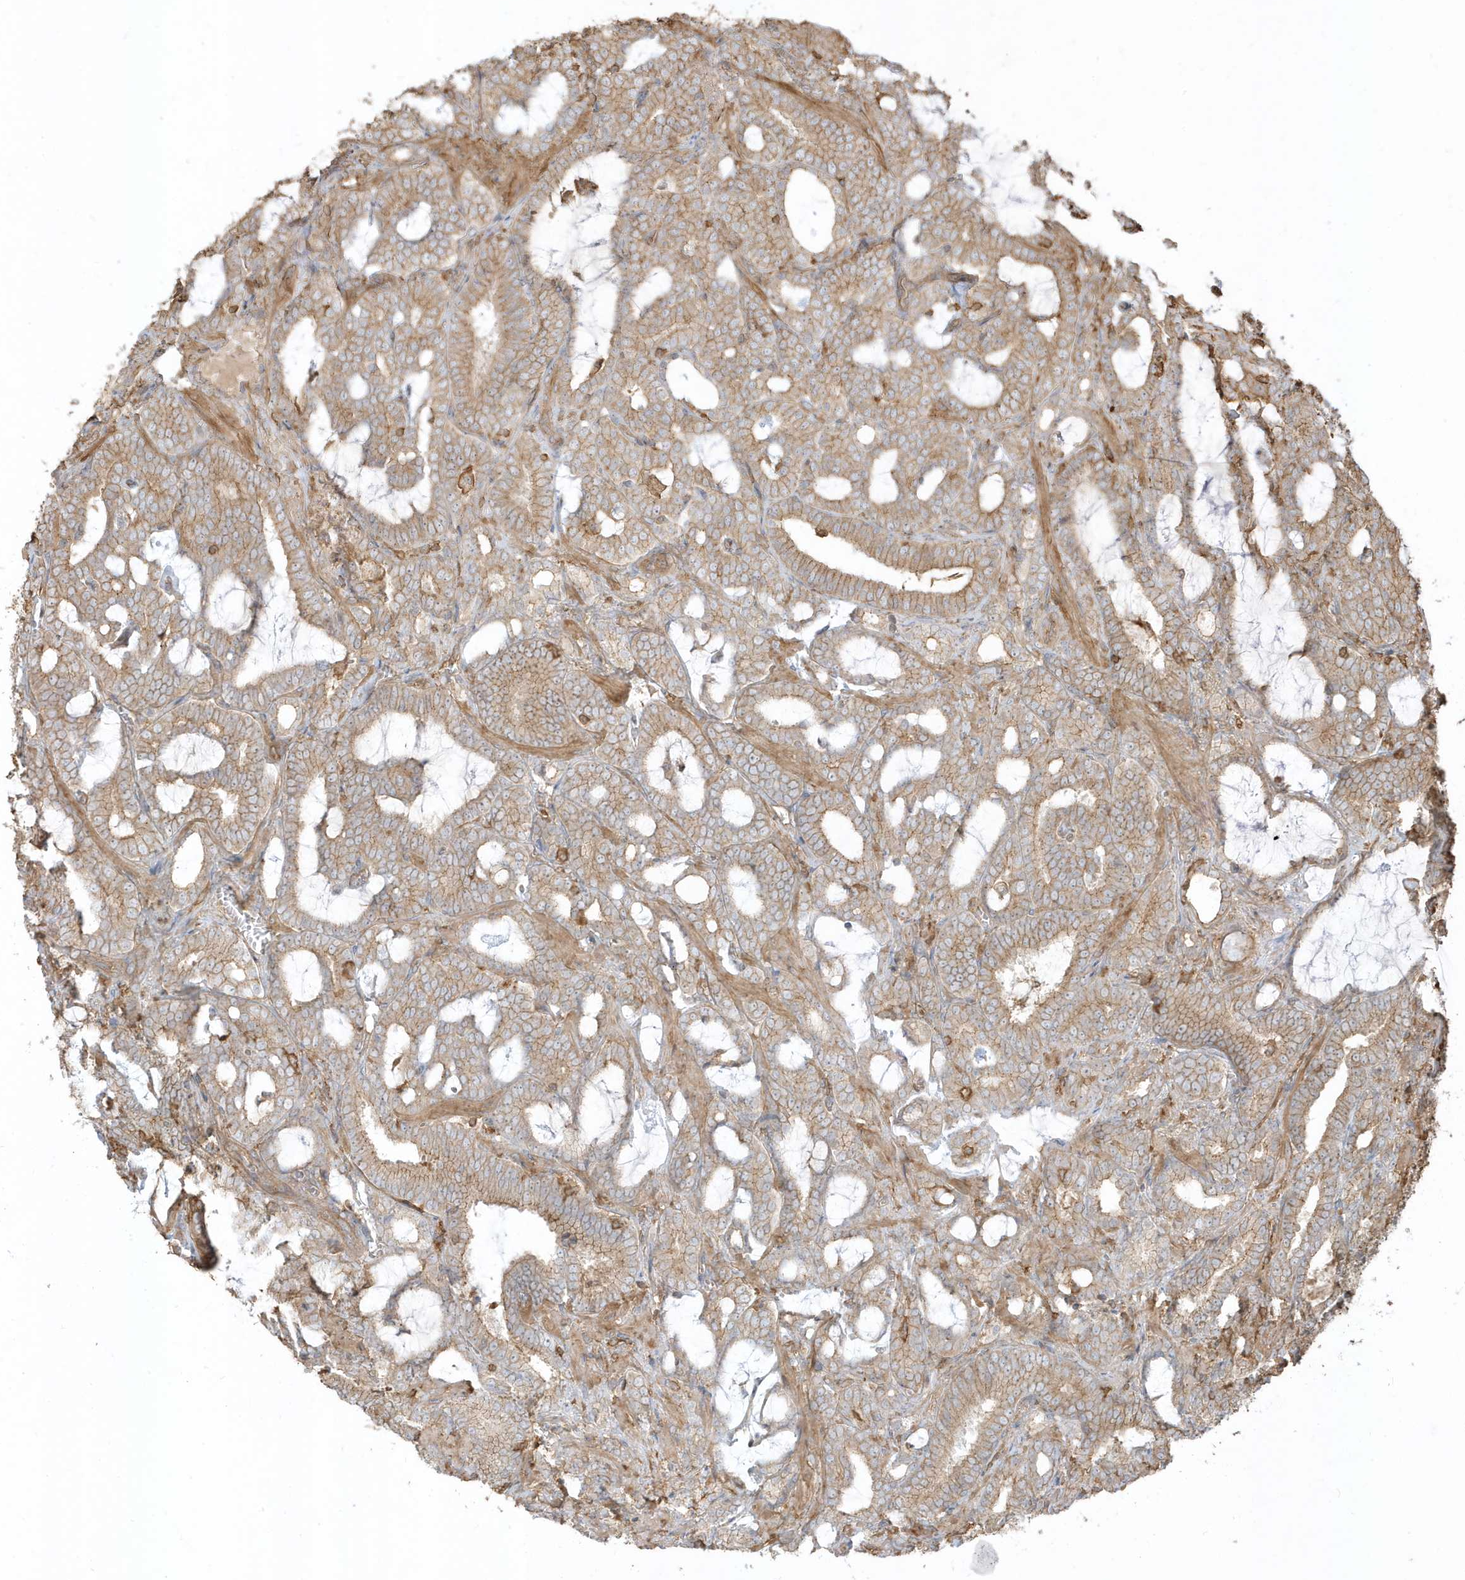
{"staining": {"intensity": "moderate", "quantity": ">75%", "location": "cytoplasmic/membranous"}, "tissue": "prostate cancer", "cell_type": "Tumor cells", "image_type": "cancer", "snomed": [{"axis": "morphology", "description": "Adenocarcinoma, High grade"}, {"axis": "topography", "description": "Prostate and seminal vesicle, NOS"}], "caption": "Protein staining reveals moderate cytoplasmic/membranous expression in about >75% of tumor cells in prostate cancer (high-grade adenocarcinoma).", "gene": "ZBTB8A", "patient": {"sex": "male", "age": 67}}